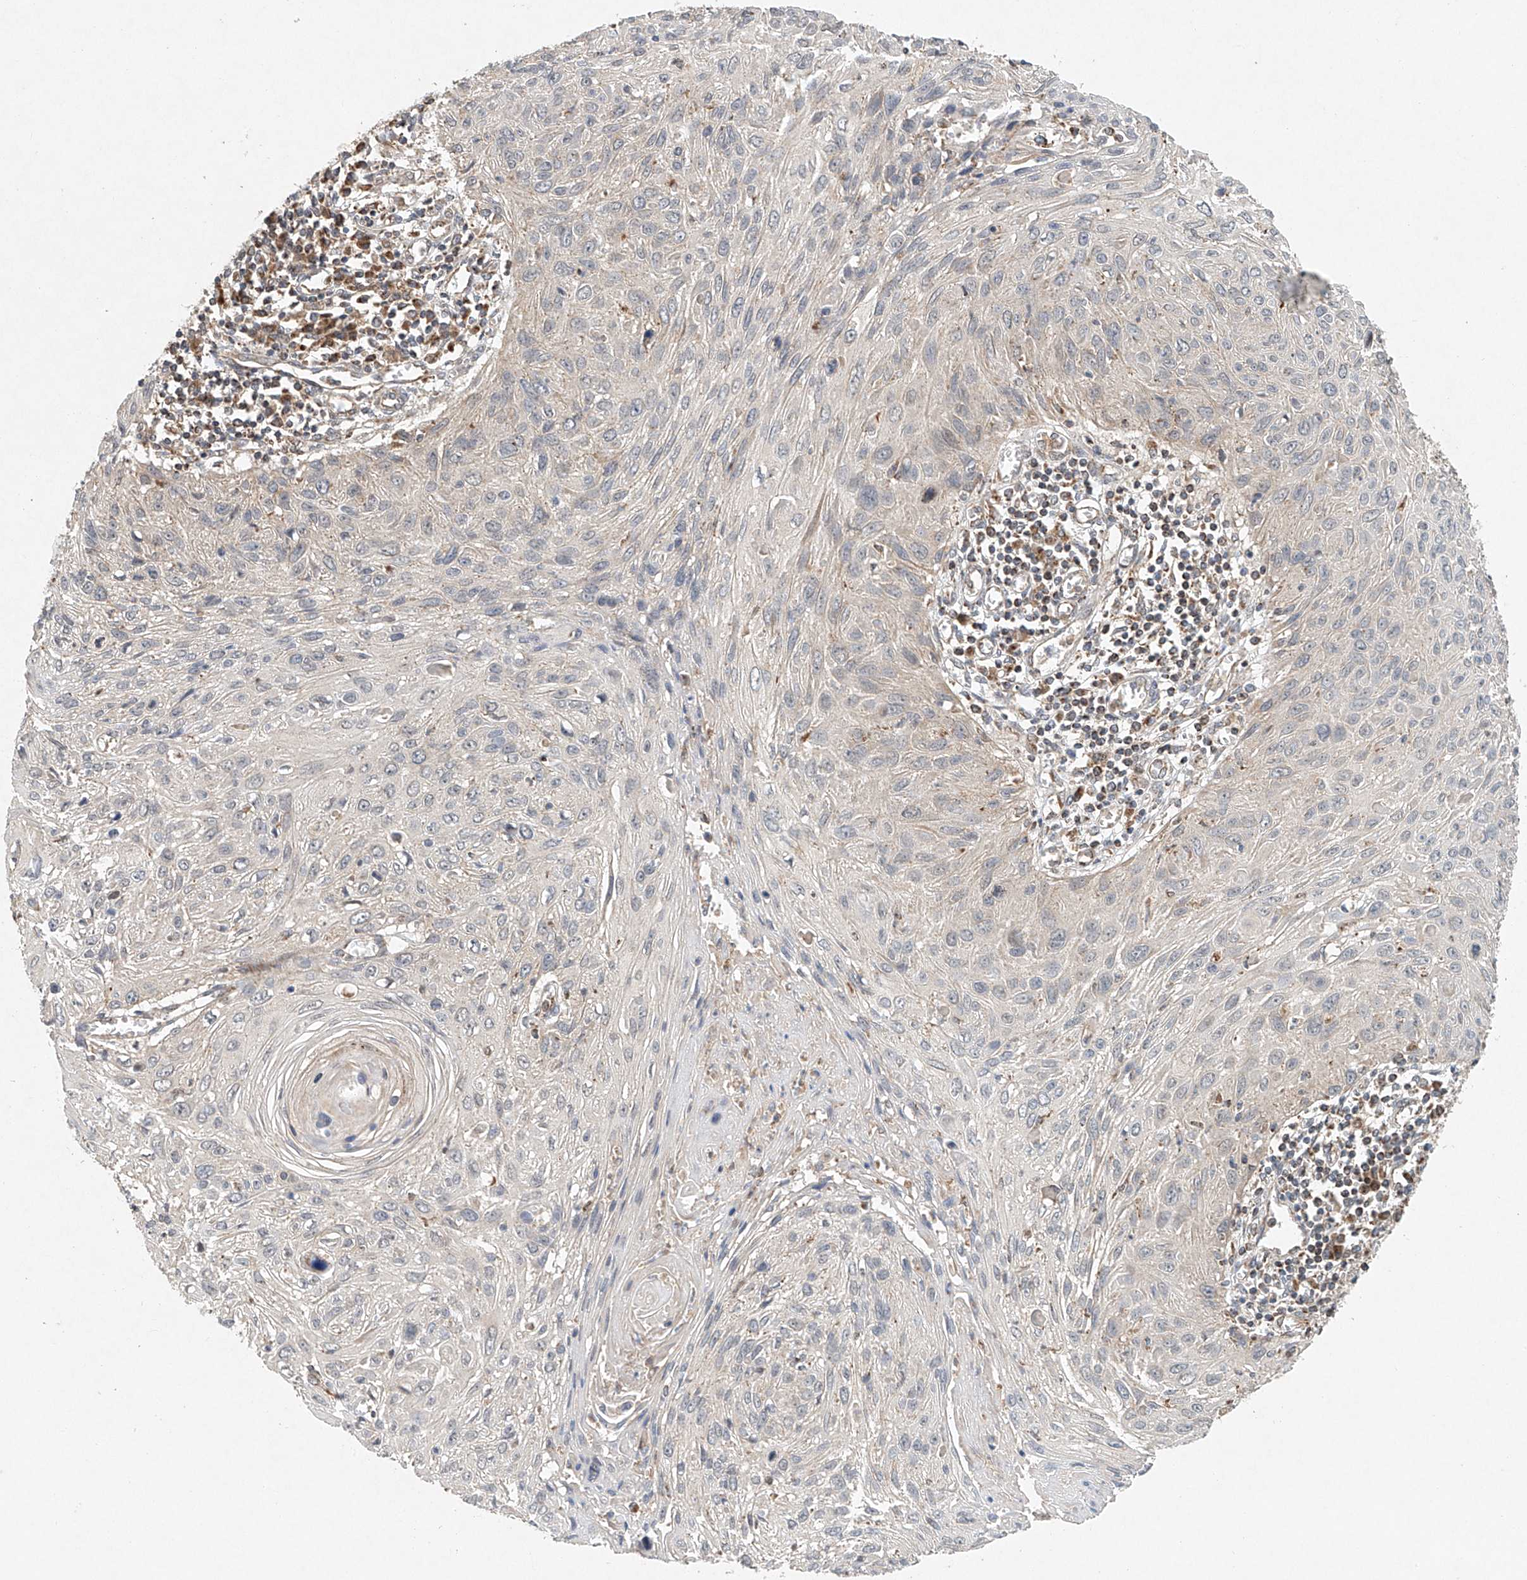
{"staining": {"intensity": "negative", "quantity": "none", "location": "none"}, "tissue": "cervical cancer", "cell_type": "Tumor cells", "image_type": "cancer", "snomed": [{"axis": "morphology", "description": "Squamous cell carcinoma, NOS"}, {"axis": "topography", "description": "Cervix"}], "caption": "Immunohistochemistry (IHC) of cervical cancer (squamous cell carcinoma) displays no expression in tumor cells.", "gene": "DCAF11", "patient": {"sex": "female", "age": 51}}